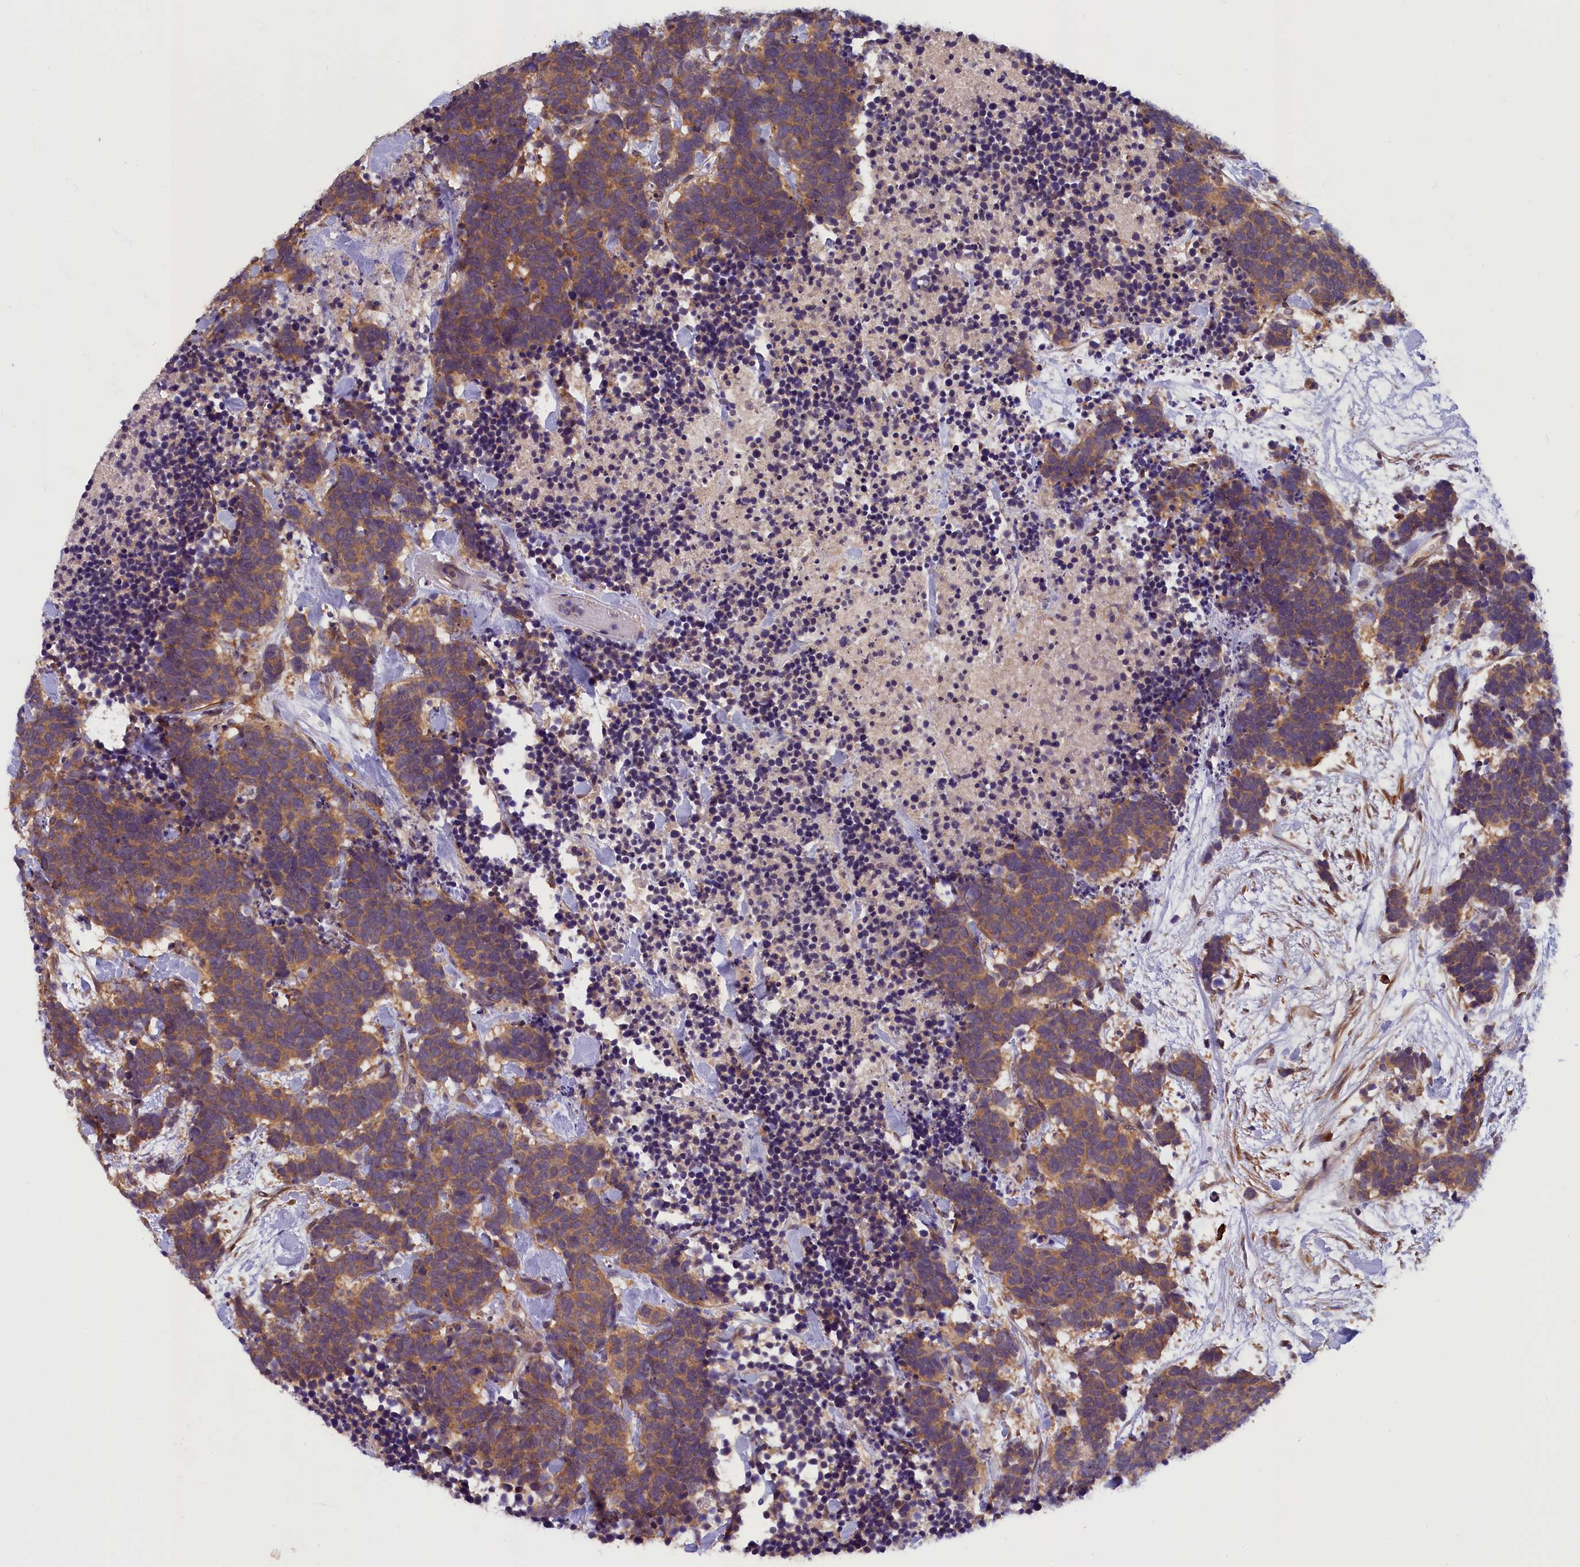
{"staining": {"intensity": "moderate", "quantity": ">75%", "location": "cytoplasmic/membranous"}, "tissue": "carcinoid", "cell_type": "Tumor cells", "image_type": "cancer", "snomed": [{"axis": "morphology", "description": "Carcinoma, NOS"}, {"axis": "morphology", "description": "Carcinoid, malignant, NOS"}, {"axis": "topography", "description": "Prostate"}], "caption": "IHC micrograph of neoplastic tissue: human carcinoid stained using IHC reveals medium levels of moderate protein expression localized specifically in the cytoplasmic/membranous of tumor cells, appearing as a cytoplasmic/membranous brown color.", "gene": "CCDC9B", "patient": {"sex": "male", "age": 57}}